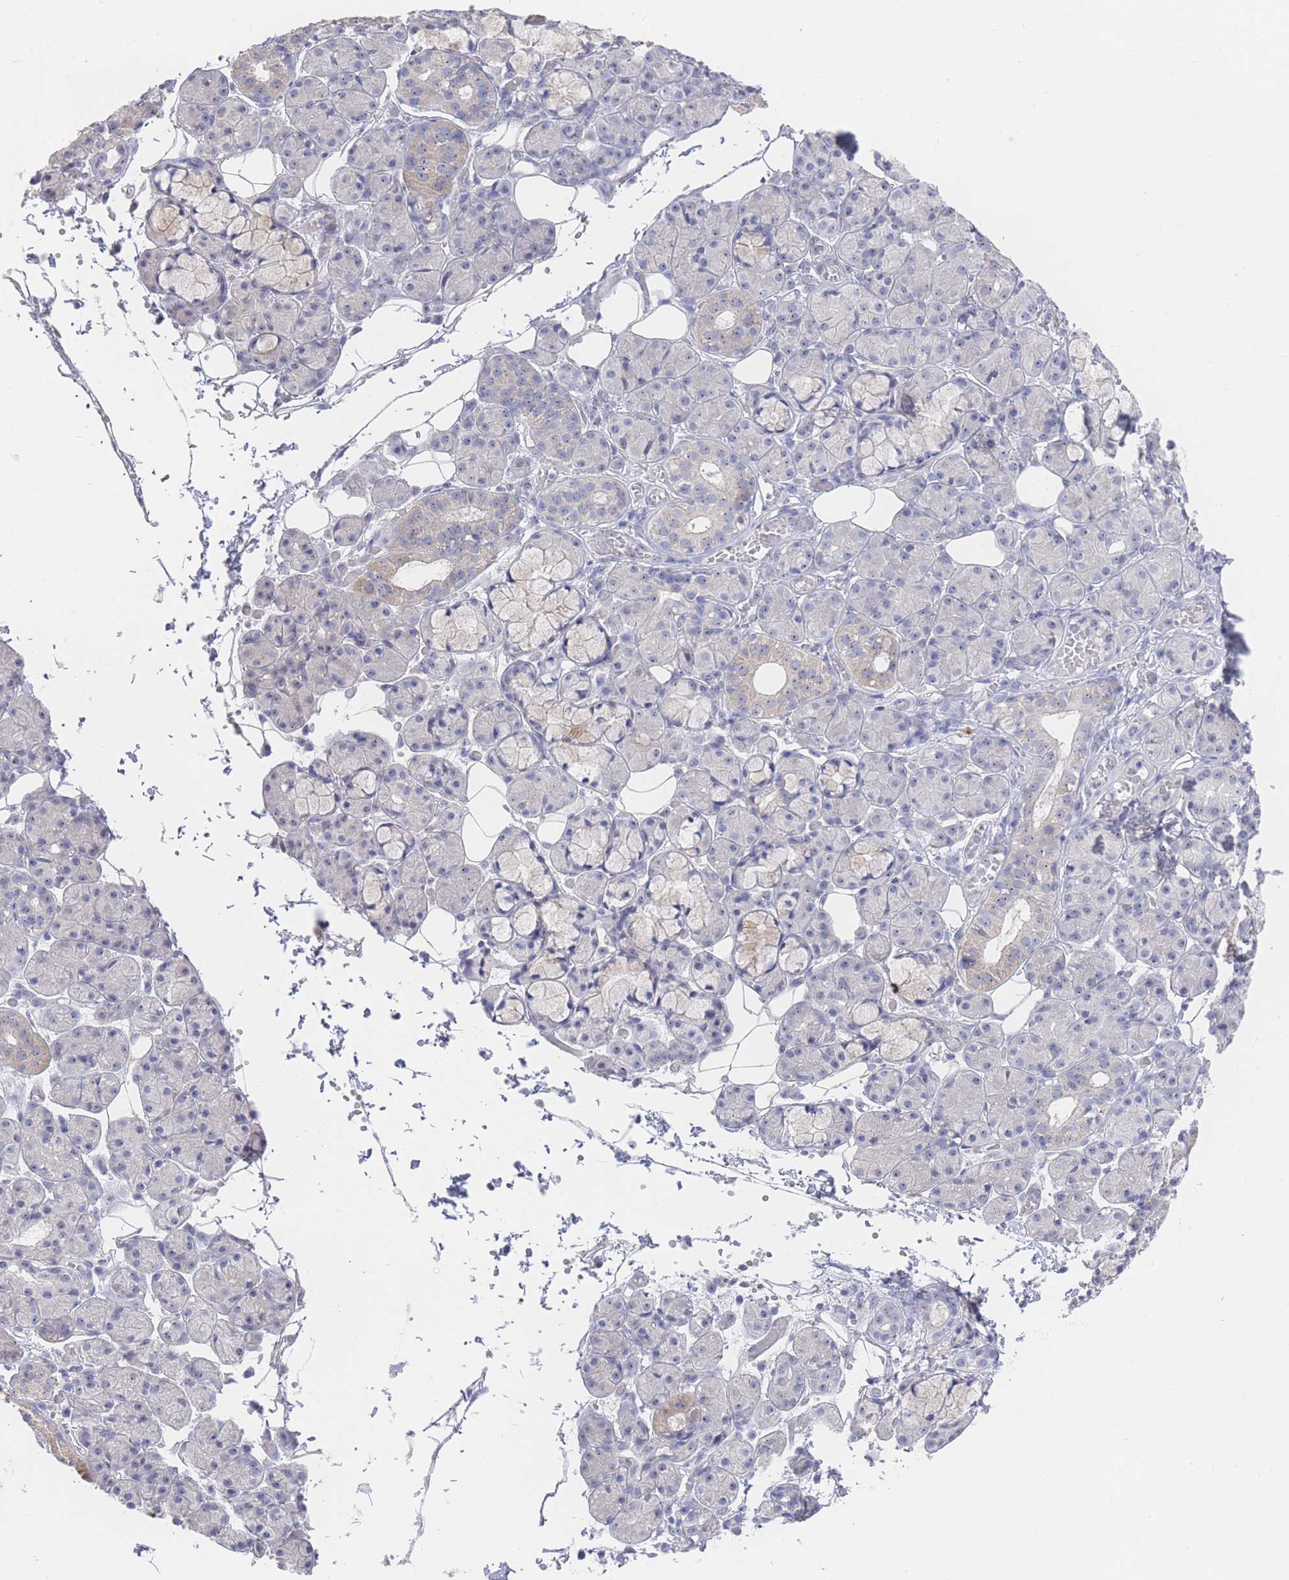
{"staining": {"intensity": "weak", "quantity": "<25%", "location": "cytoplasmic/membranous,nuclear"}, "tissue": "salivary gland", "cell_type": "Glandular cells", "image_type": "normal", "snomed": [{"axis": "morphology", "description": "Normal tissue, NOS"}, {"axis": "topography", "description": "Salivary gland"}], "caption": "Immunohistochemical staining of benign human salivary gland shows no significant expression in glandular cells. (DAB immunohistochemistry with hematoxylin counter stain).", "gene": "ZNF142", "patient": {"sex": "male", "age": 63}}